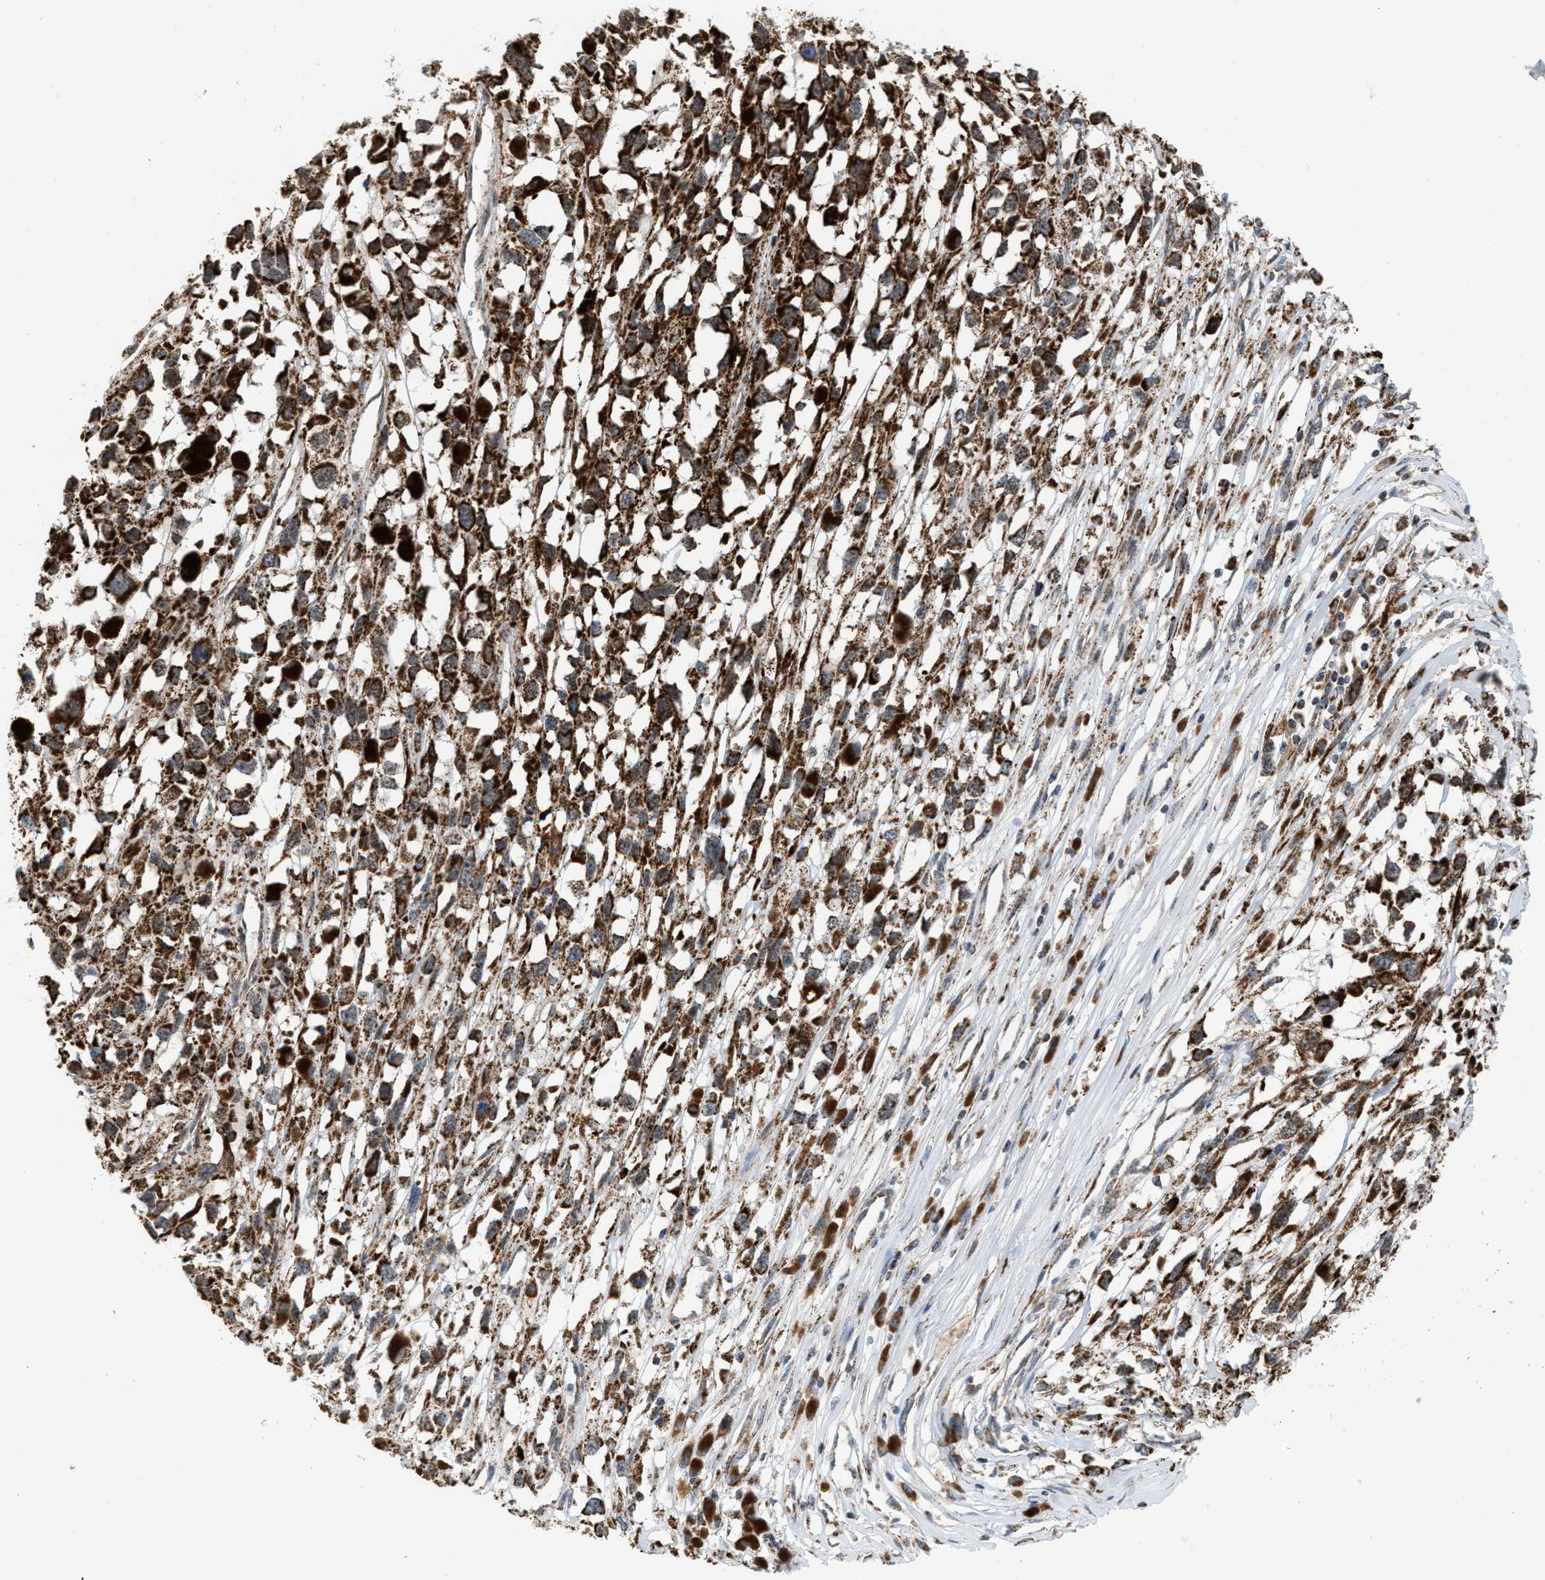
{"staining": {"intensity": "strong", "quantity": ">75%", "location": "cytoplasmic/membranous"}, "tissue": "melanoma", "cell_type": "Tumor cells", "image_type": "cancer", "snomed": [{"axis": "morphology", "description": "Malignant melanoma, Metastatic site"}, {"axis": "topography", "description": "Lymph node"}], "caption": "Strong cytoplasmic/membranous protein staining is appreciated in about >75% of tumor cells in melanoma.", "gene": "PMPCA", "patient": {"sex": "male", "age": 59}}